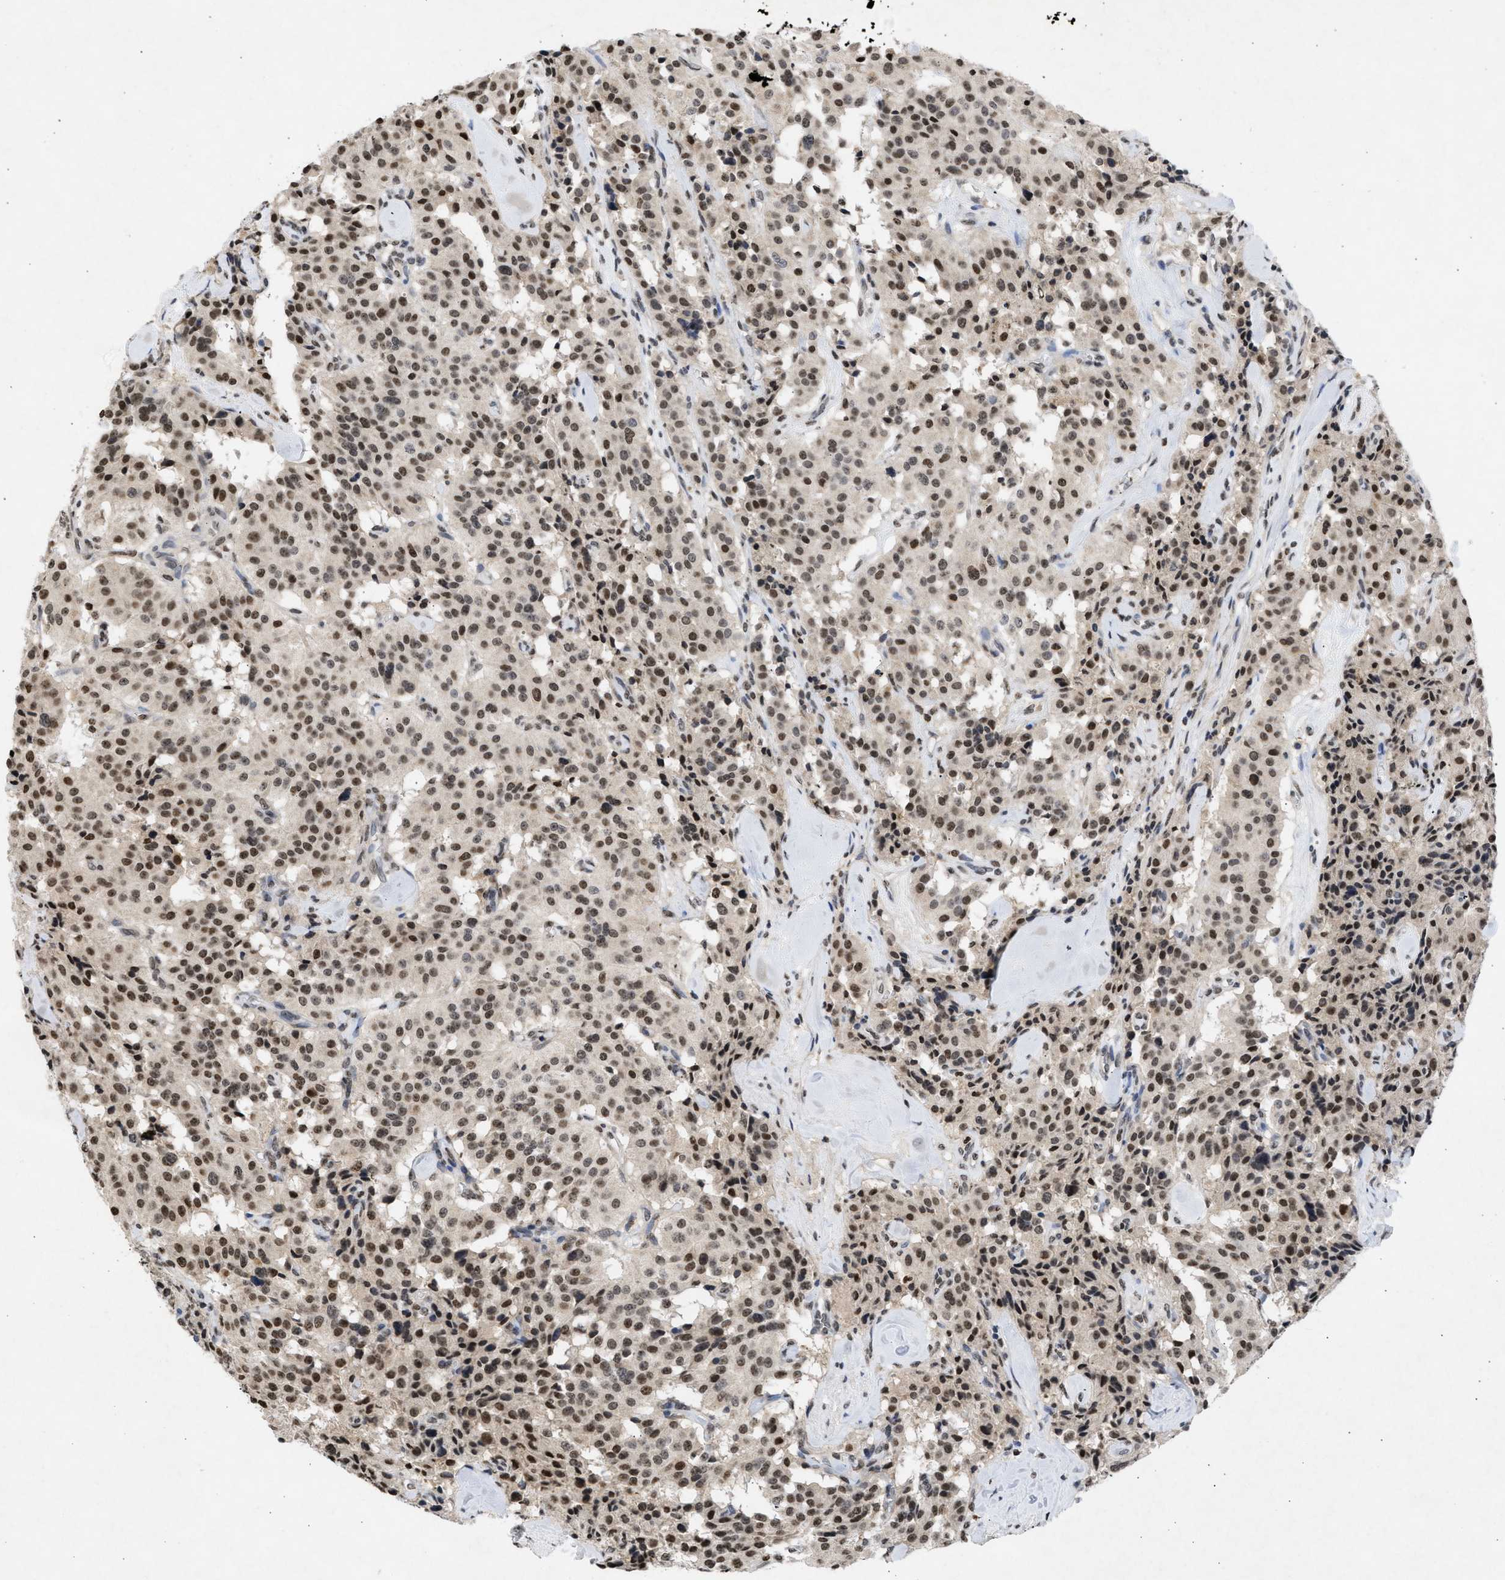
{"staining": {"intensity": "strong", "quantity": "25%-75%", "location": "nuclear"}, "tissue": "carcinoid", "cell_type": "Tumor cells", "image_type": "cancer", "snomed": [{"axis": "morphology", "description": "Carcinoid, malignant, NOS"}, {"axis": "topography", "description": "Lung"}], "caption": "A high amount of strong nuclear expression is identified in approximately 25%-75% of tumor cells in carcinoid tissue.", "gene": "NUP35", "patient": {"sex": "male", "age": 30}}